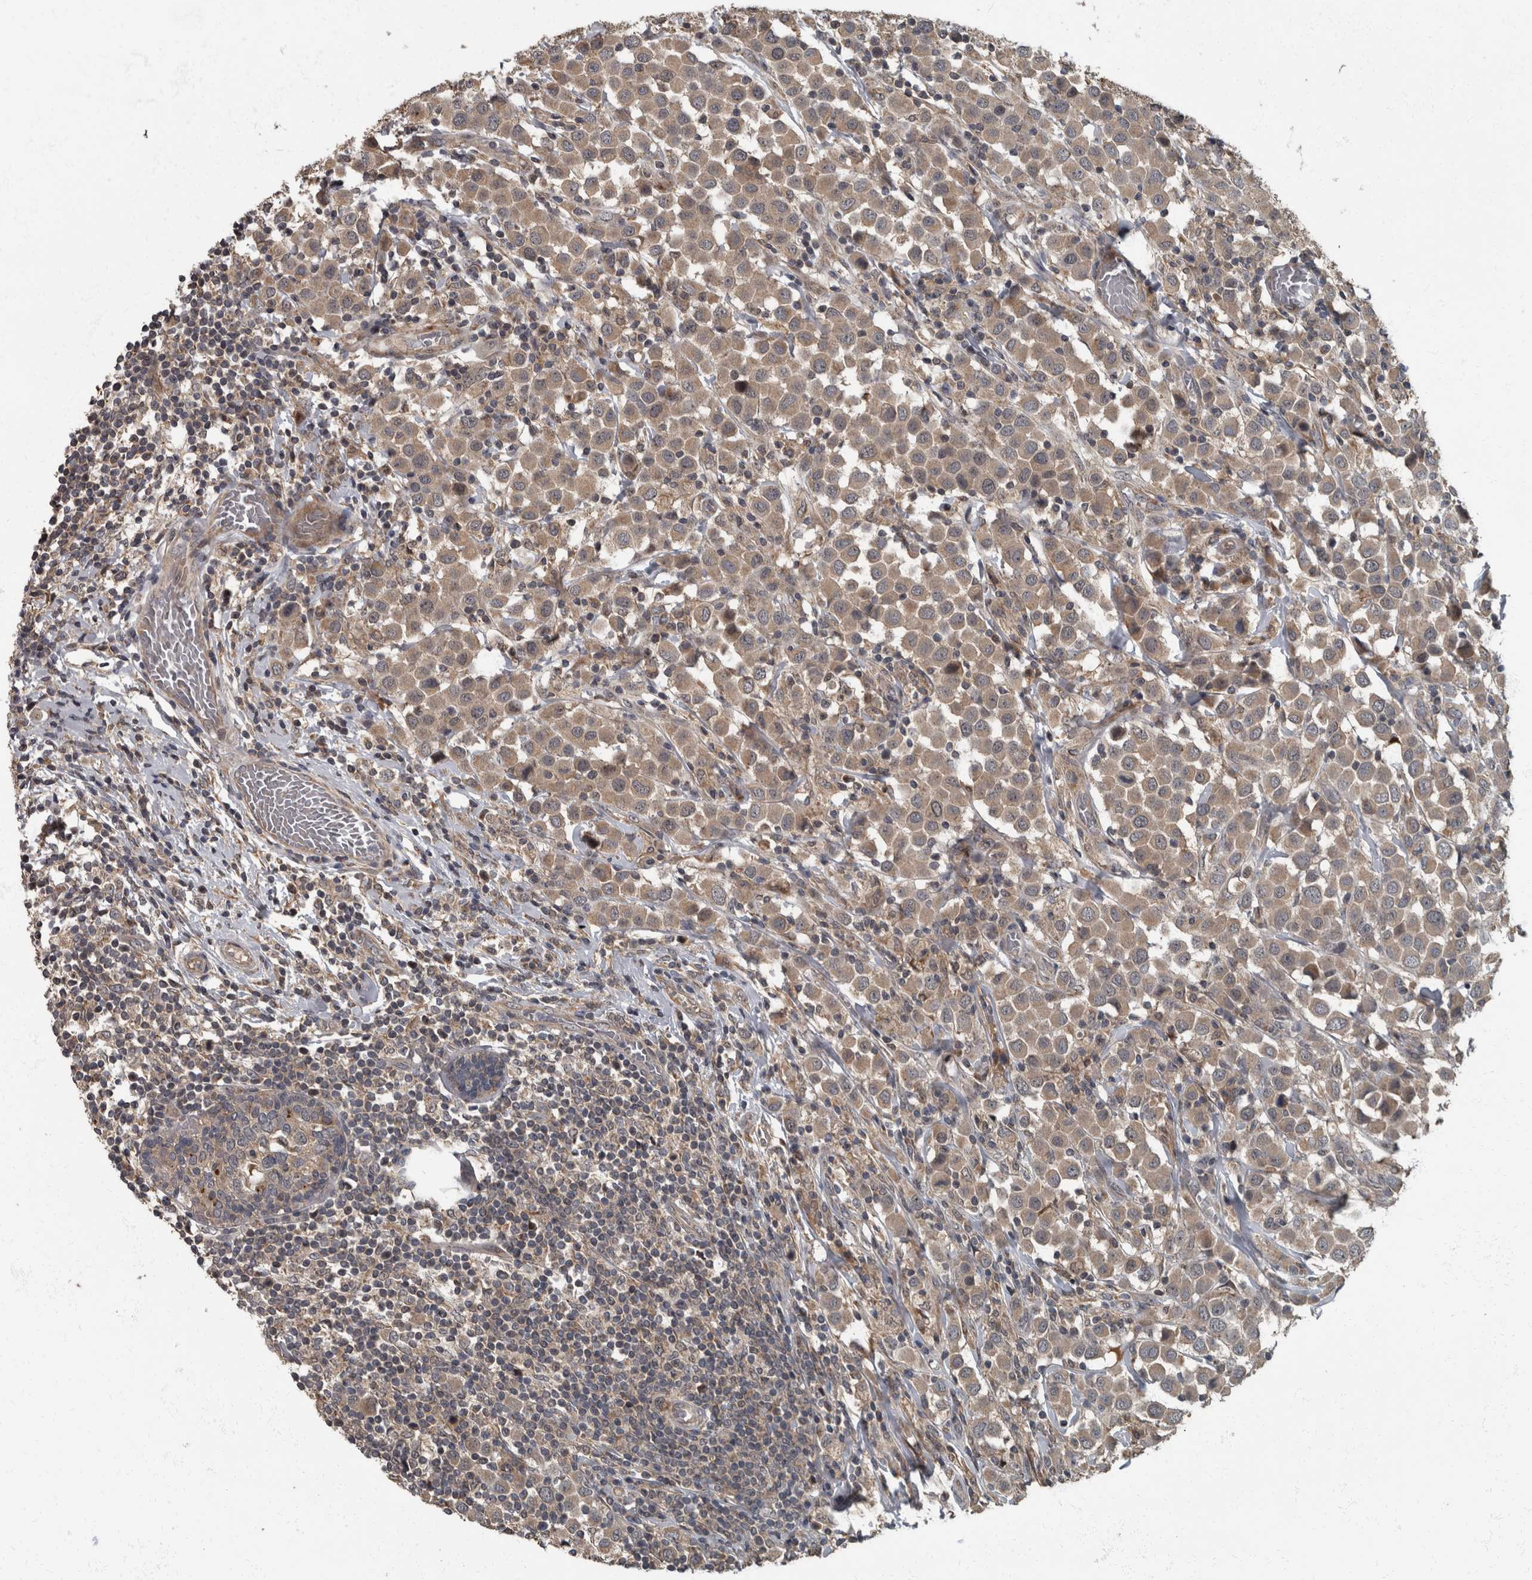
{"staining": {"intensity": "weak", "quantity": ">75%", "location": "cytoplasmic/membranous"}, "tissue": "breast cancer", "cell_type": "Tumor cells", "image_type": "cancer", "snomed": [{"axis": "morphology", "description": "Duct carcinoma"}, {"axis": "topography", "description": "Breast"}], "caption": "IHC photomicrograph of neoplastic tissue: breast invasive ductal carcinoma stained using immunohistochemistry demonstrates low levels of weak protein expression localized specifically in the cytoplasmic/membranous of tumor cells, appearing as a cytoplasmic/membranous brown color.", "gene": "RABGGTB", "patient": {"sex": "female", "age": 61}}